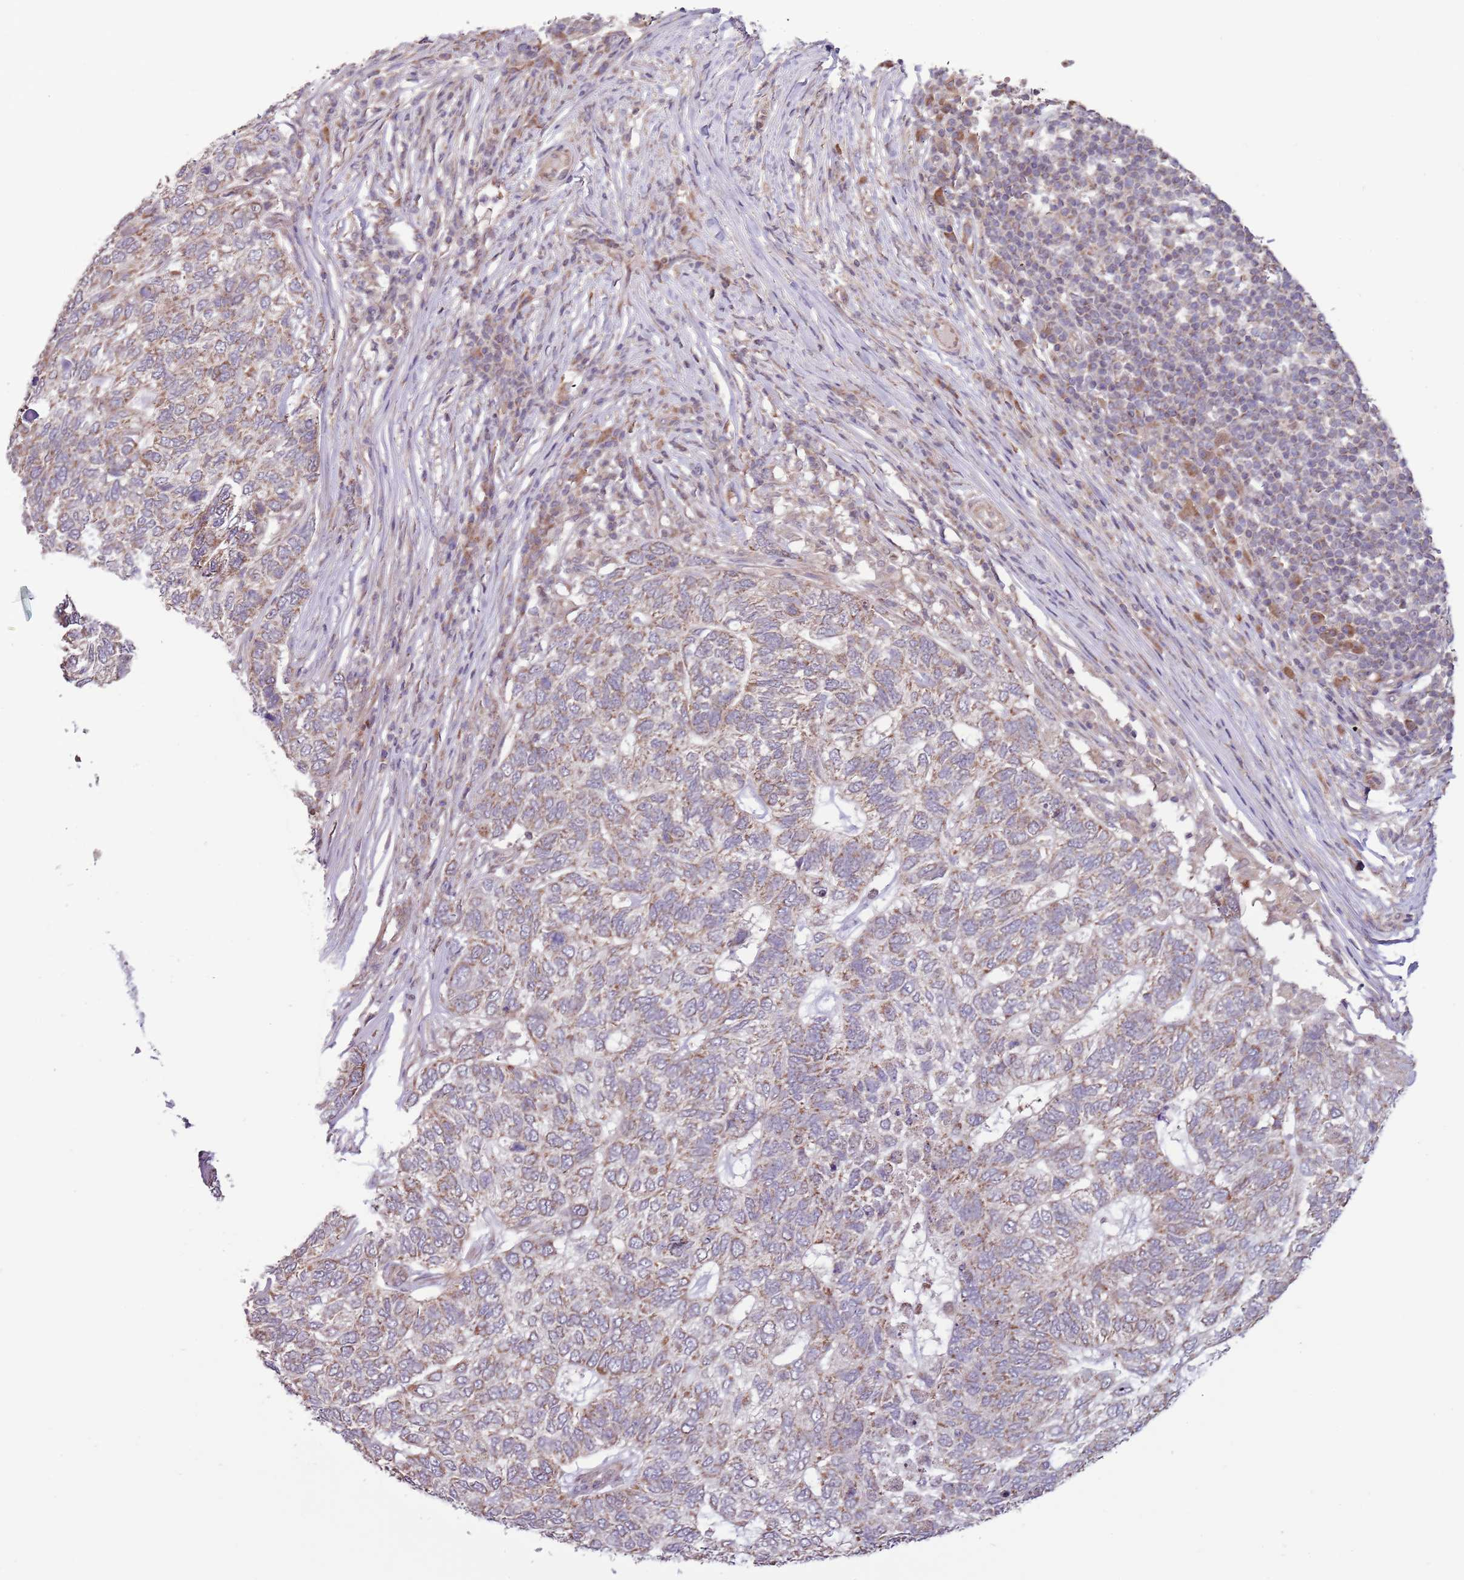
{"staining": {"intensity": "weak", "quantity": "25%-75%", "location": "cytoplasmic/membranous"}, "tissue": "skin cancer", "cell_type": "Tumor cells", "image_type": "cancer", "snomed": [{"axis": "morphology", "description": "Basal cell carcinoma"}, {"axis": "topography", "description": "Skin"}], "caption": "Approximately 25%-75% of tumor cells in human basal cell carcinoma (skin) display weak cytoplasmic/membranous protein expression as visualized by brown immunohistochemical staining.", "gene": "RNF181", "patient": {"sex": "female", "age": 65}}